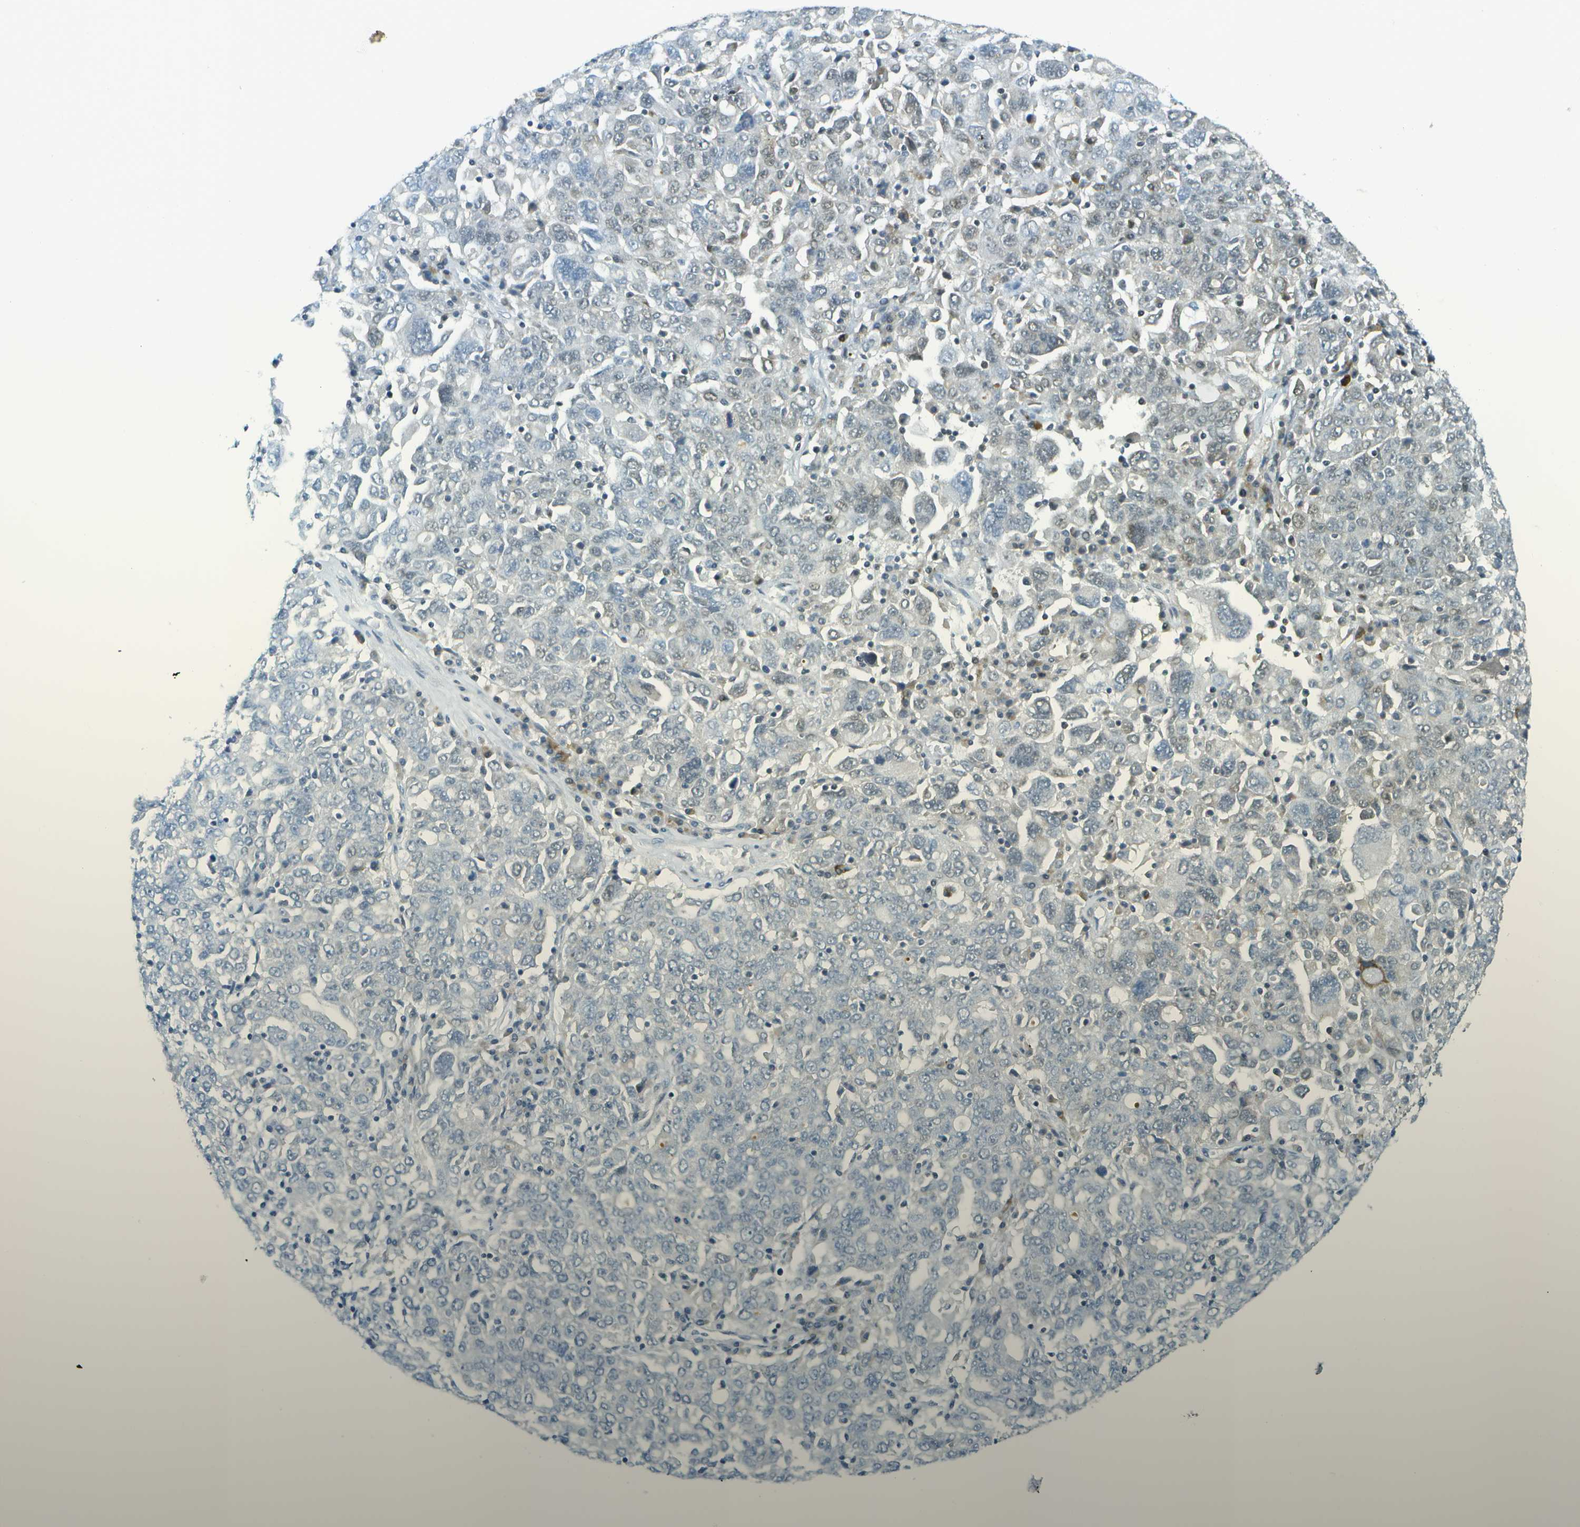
{"staining": {"intensity": "negative", "quantity": "none", "location": "none"}, "tissue": "ovarian cancer", "cell_type": "Tumor cells", "image_type": "cancer", "snomed": [{"axis": "morphology", "description": "Carcinoma, endometroid"}, {"axis": "topography", "description": "Ovary"}], "caption": "Ovarian endometroid carcinoma was stained to show a protein in brown. There is no significant expression in tumor cells. (Immunohistochemistry, brightfield microscopy, high magnification).", "gene": "NEK11", "patient": {"sex": "female", "age": 62}}